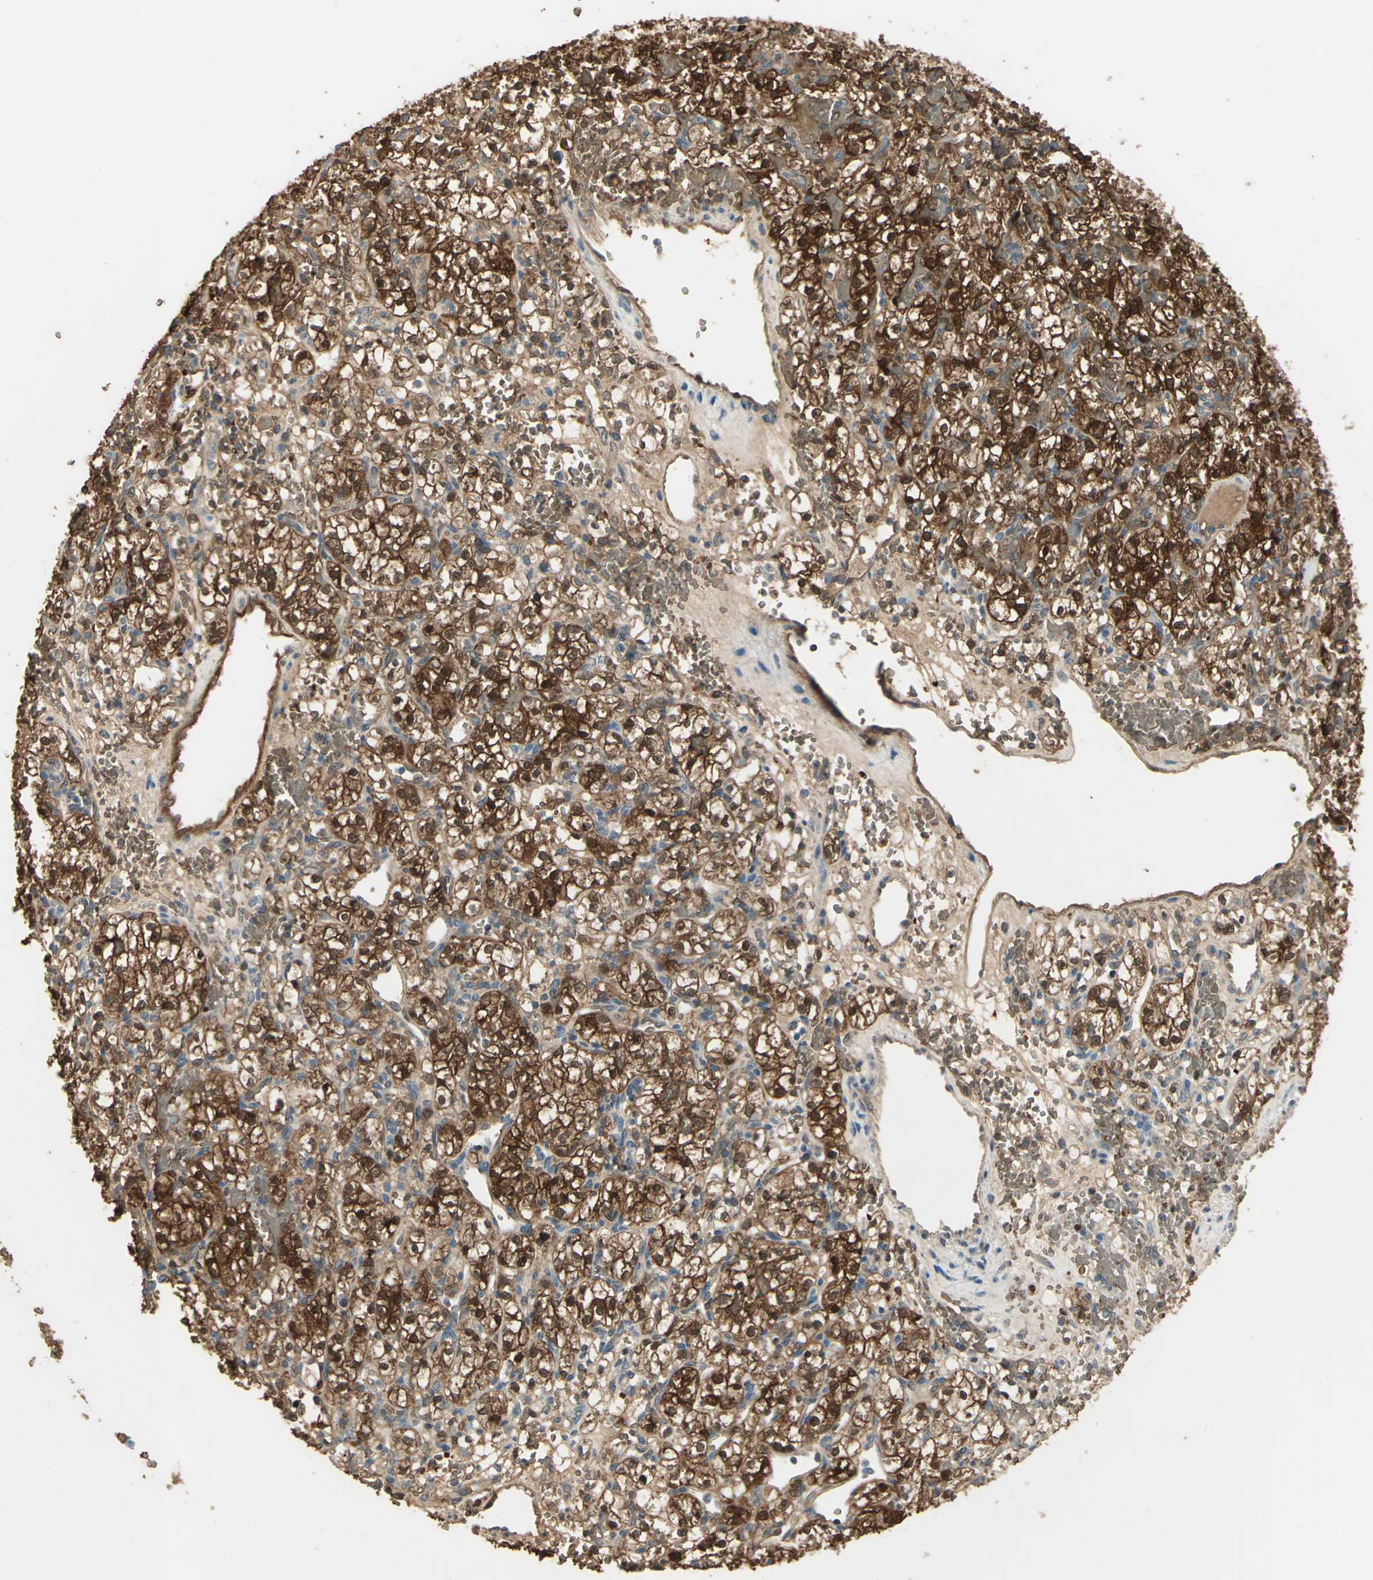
{"staining": {"intensity": "strong", "quantity": ">75%", "location": "cytoplasmic/membranous,nuclear"}, "tissue": "renal cancer", "cell_type": "Tumor cells", "image_type": "cancer", "snomed": [{"axis": "morphology", "description": "Adenocarcinoma, NOS"}, {"axis": "topography", "description": "Kidney"}], "caption": "This photomicrograph shows immunohistochemistry (IHC) staining of renal cancer, with high strong cytoplasmic/membranous and nuclear staining in approximately >75% of tumor cells.", "gene": "DDAH1", "patient": {"sex": "female", "age": 60}}